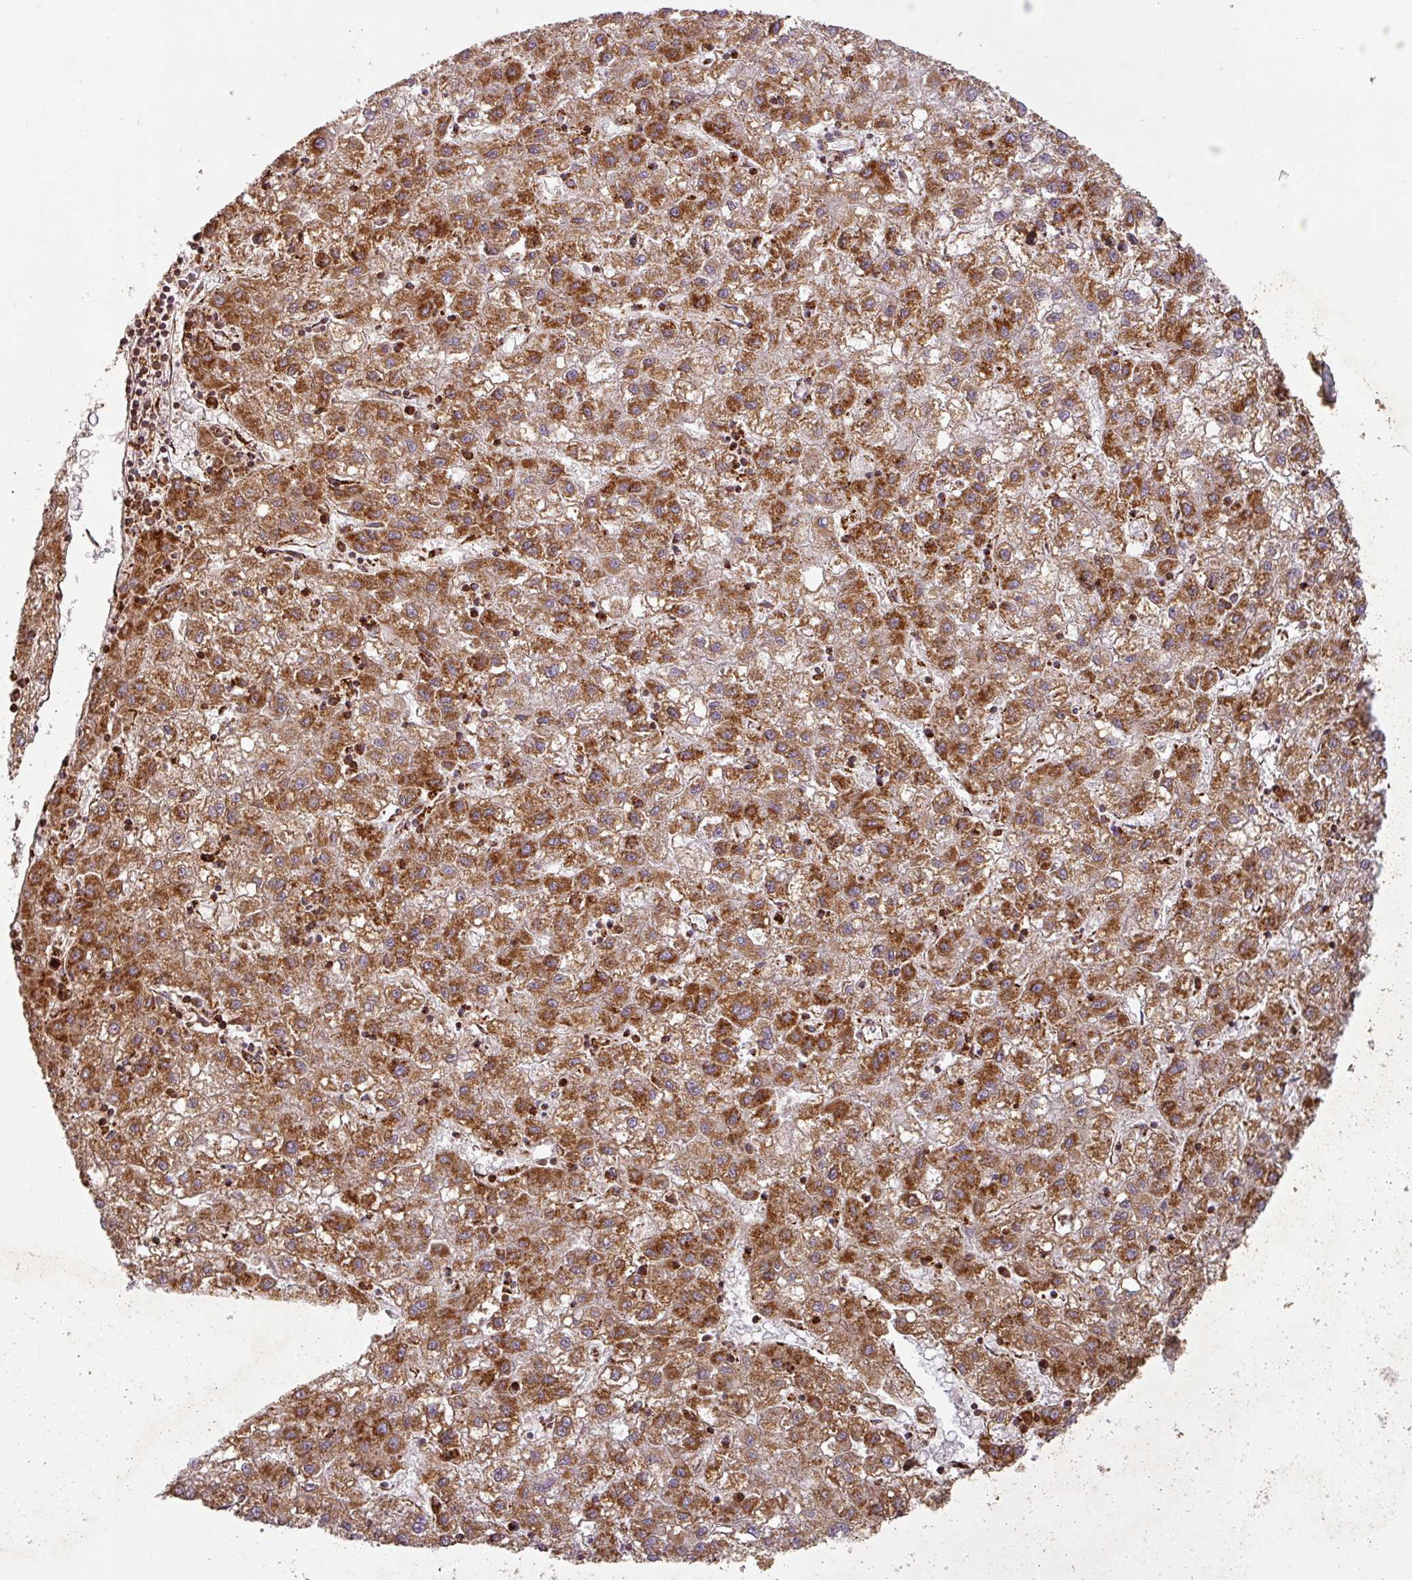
{"staining": {"intensity": "strong", "quantity": ">75%", "location": "cytoplasmic/membranous"}, "tissue": "liver cancer", "cell_type": "Tumor cells", "image_type": "cancer", "snomed": [{"axis": "morphology", "description": "Carcinoma, Hepatocellular, NOS"}, {"axis": "topography", "description": "Liver"}], "caption": "The image demonstrates immunohistochemical staining of liver cancer. There is strong cytoplasmic/membranous staining is present in about >75% of tumor cells. (DAB = brown stain, brightfield microscopy at high magnification).", "gene": "GPD2", "patient": {"sex": "male", "age": 72}}